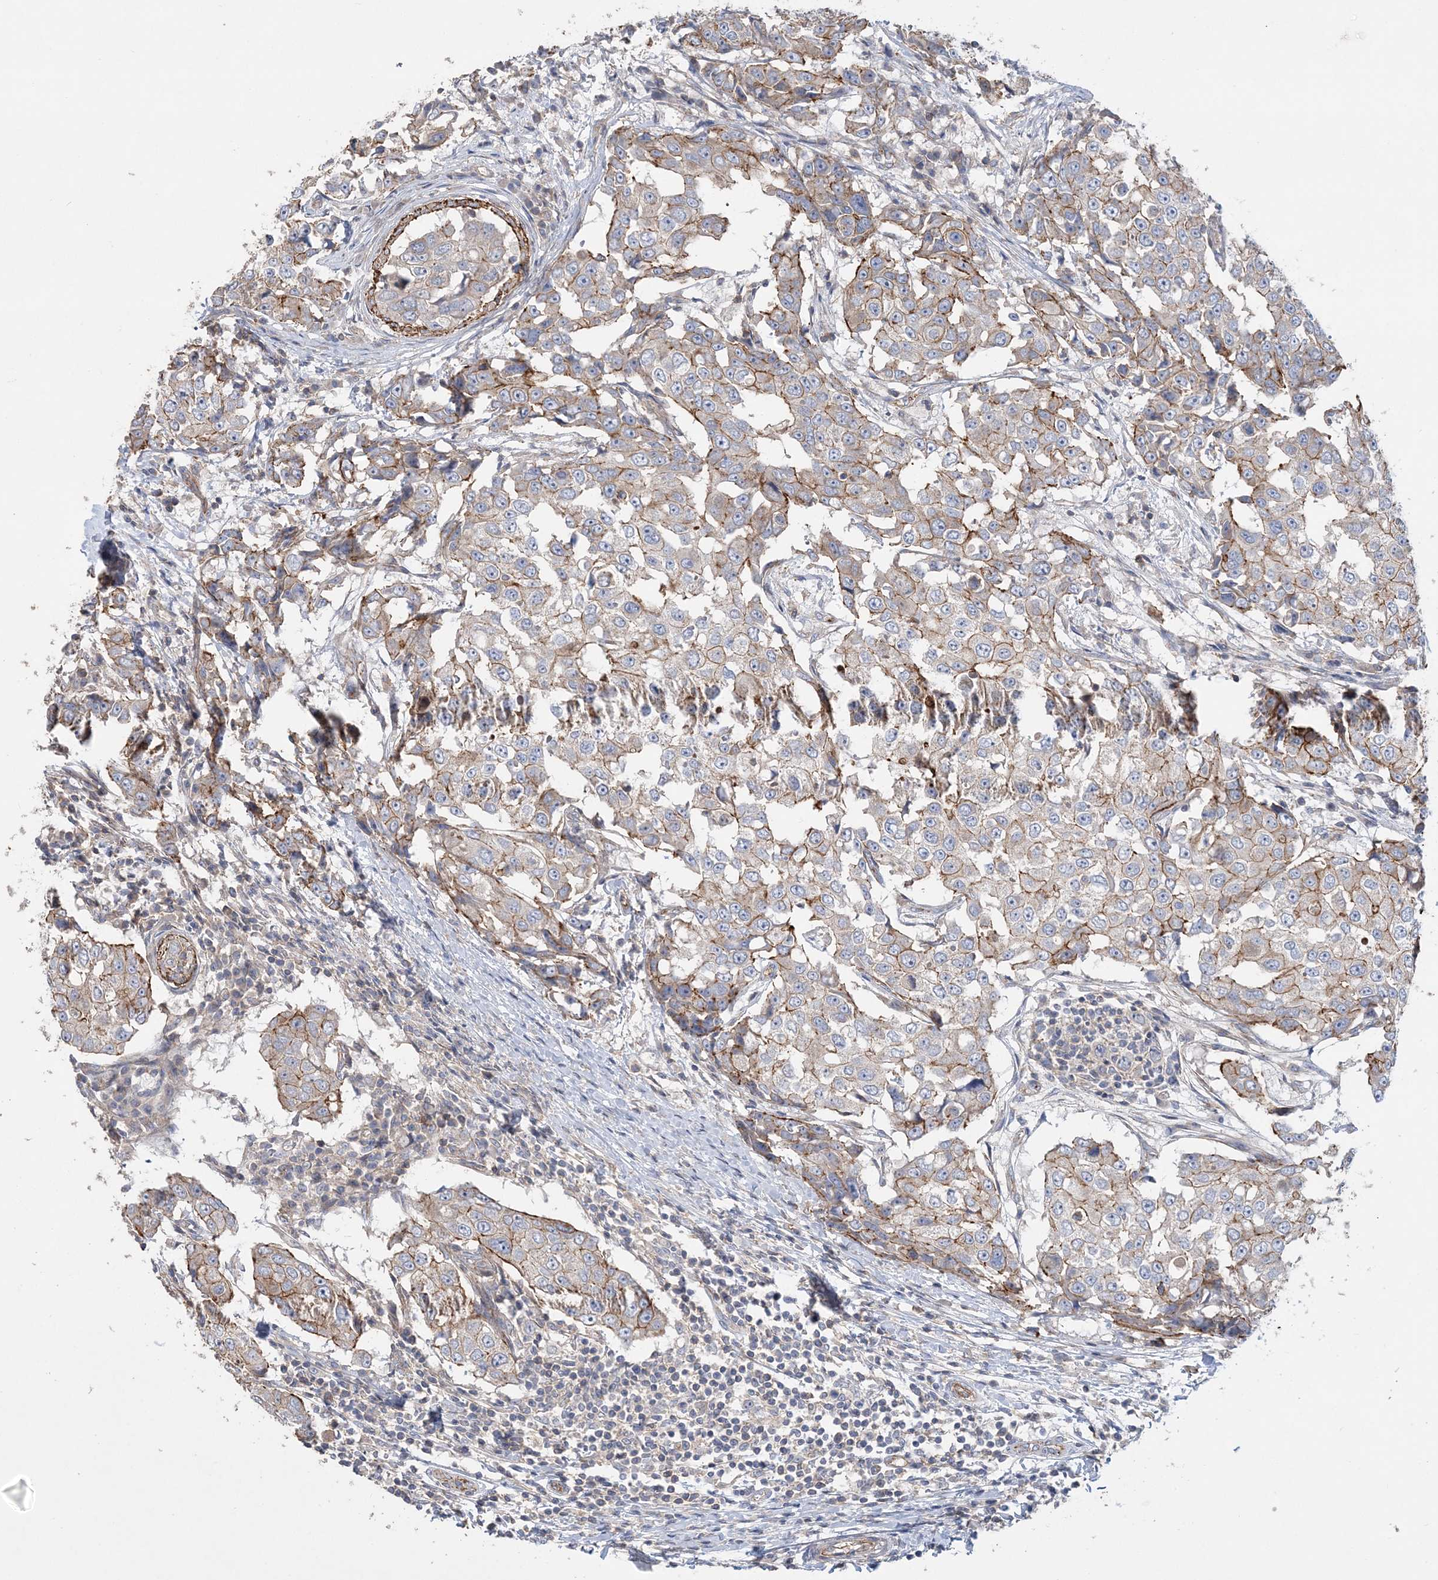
{"staining": {"intensity": "moderate", "quantity": "25%-75%", "location": "cytoplasmic/membranous"}, "tissue": "breast cancer", "cell_type": "Tumor cells", "image_type": "cancer", "snomed": [{"axis": "morphology", "description": "Duct carcinoma"}, {"axis": "topography", "description": "Breast"}], "caption": "Immunohistochemical staining of human breast infiltrating ductal carcinoma exhibits moderate cytoplasmic/membranous protein positivity in about 25%-75% of tumor cells.", "gene": "PIGC", "patient": {"sex": "female", "age": 27}}